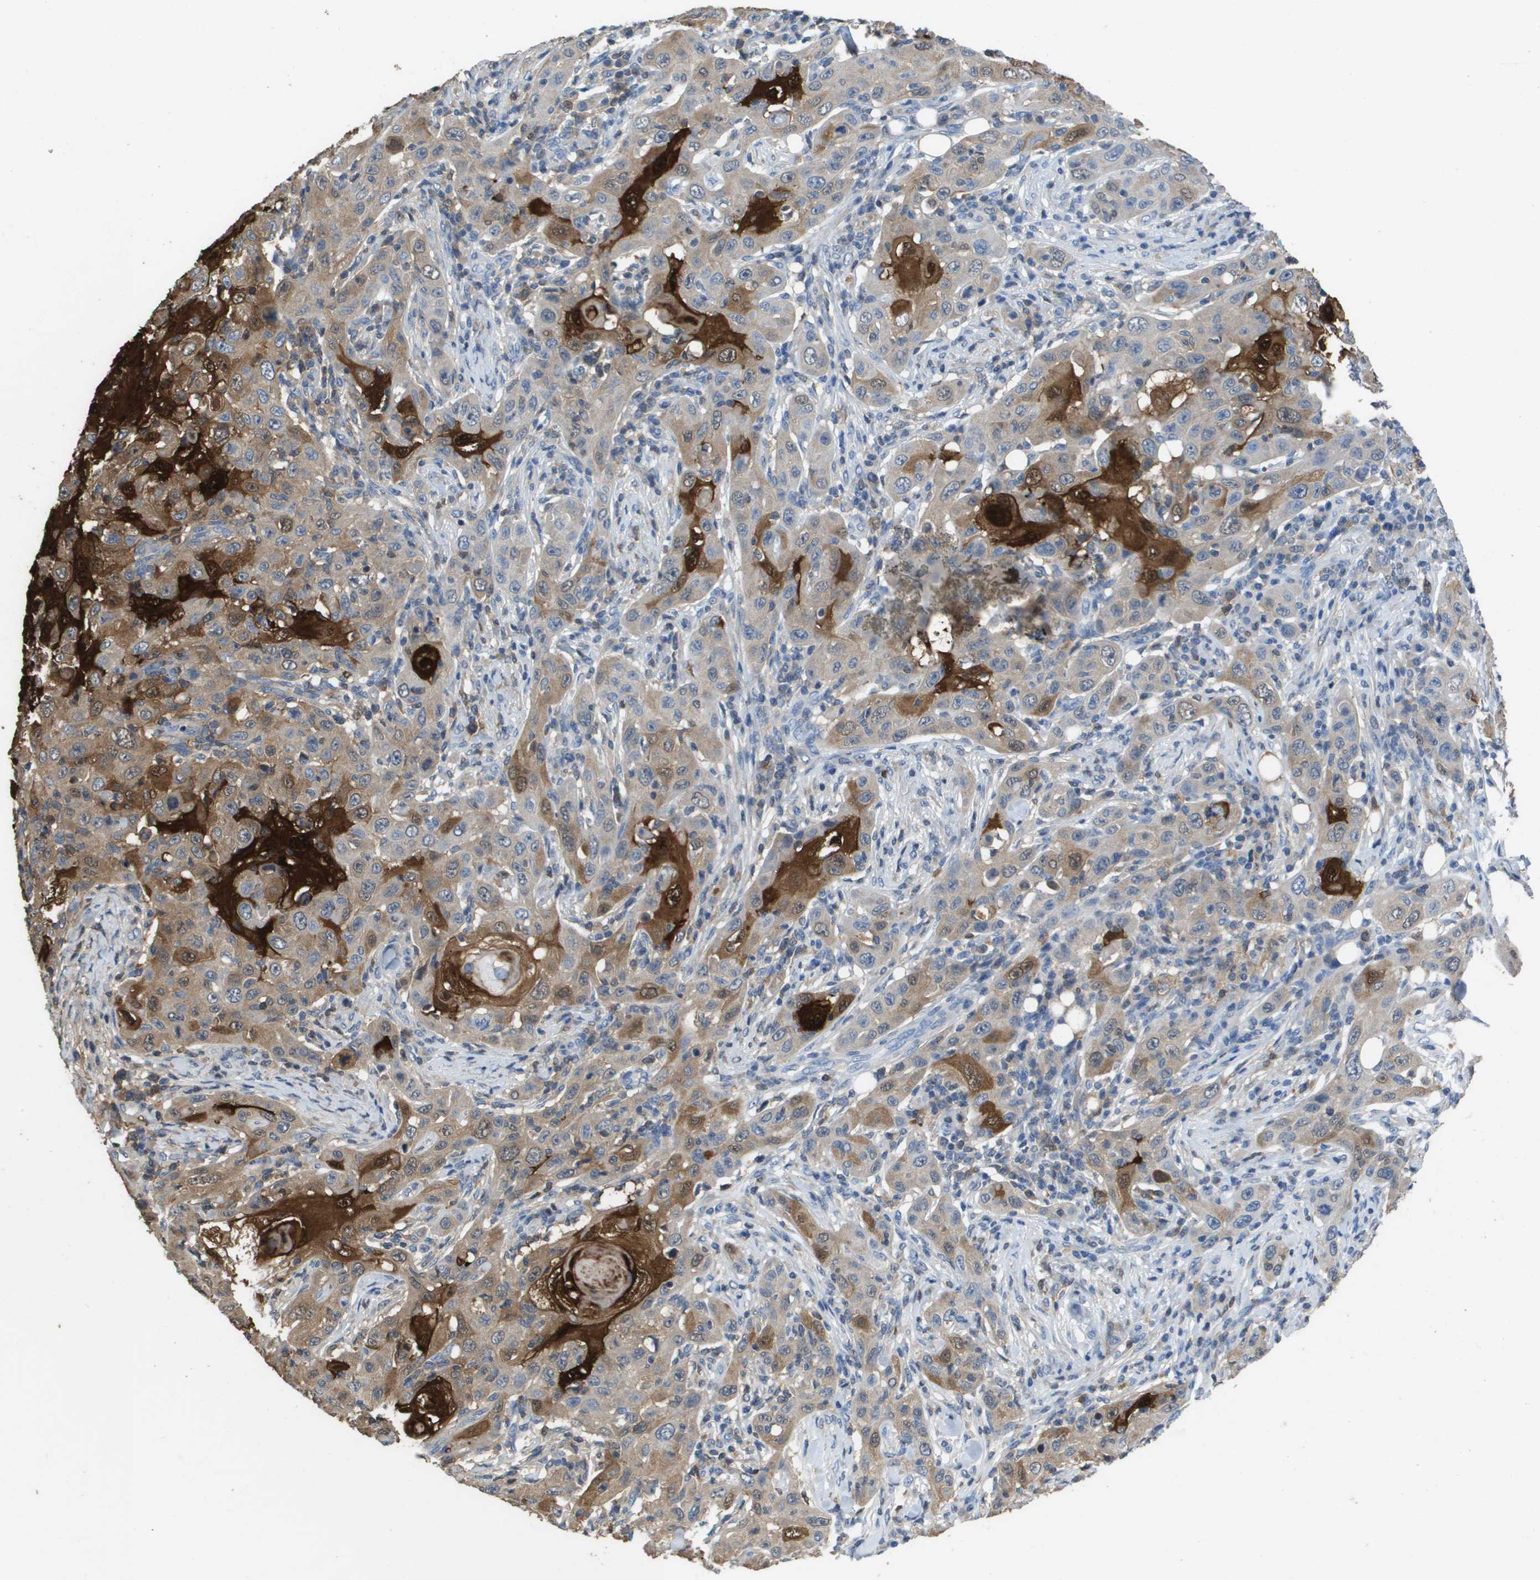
{"staining": {"intensity": "strong", "quantity": "<25%", "location": "cytoplasmic/membranous"}, "tissue": "skin cancer", "cell_type": "Tumor cells", "image_type": "cancer", "snomed": [{"axis": "morphology", "description": "Squamous cell carcinoma, NOS"}, {"axis": "topography", "description": "Skin"}], "caption": "Protein expression analysis of human skin cancer (squamous cell carcinoma) reveals strong cytoplasmic/membranous positivity in approximately <25% of tumor cells.", "gene": "FABP5", "patient": {"sex": "female", "age": 88}}